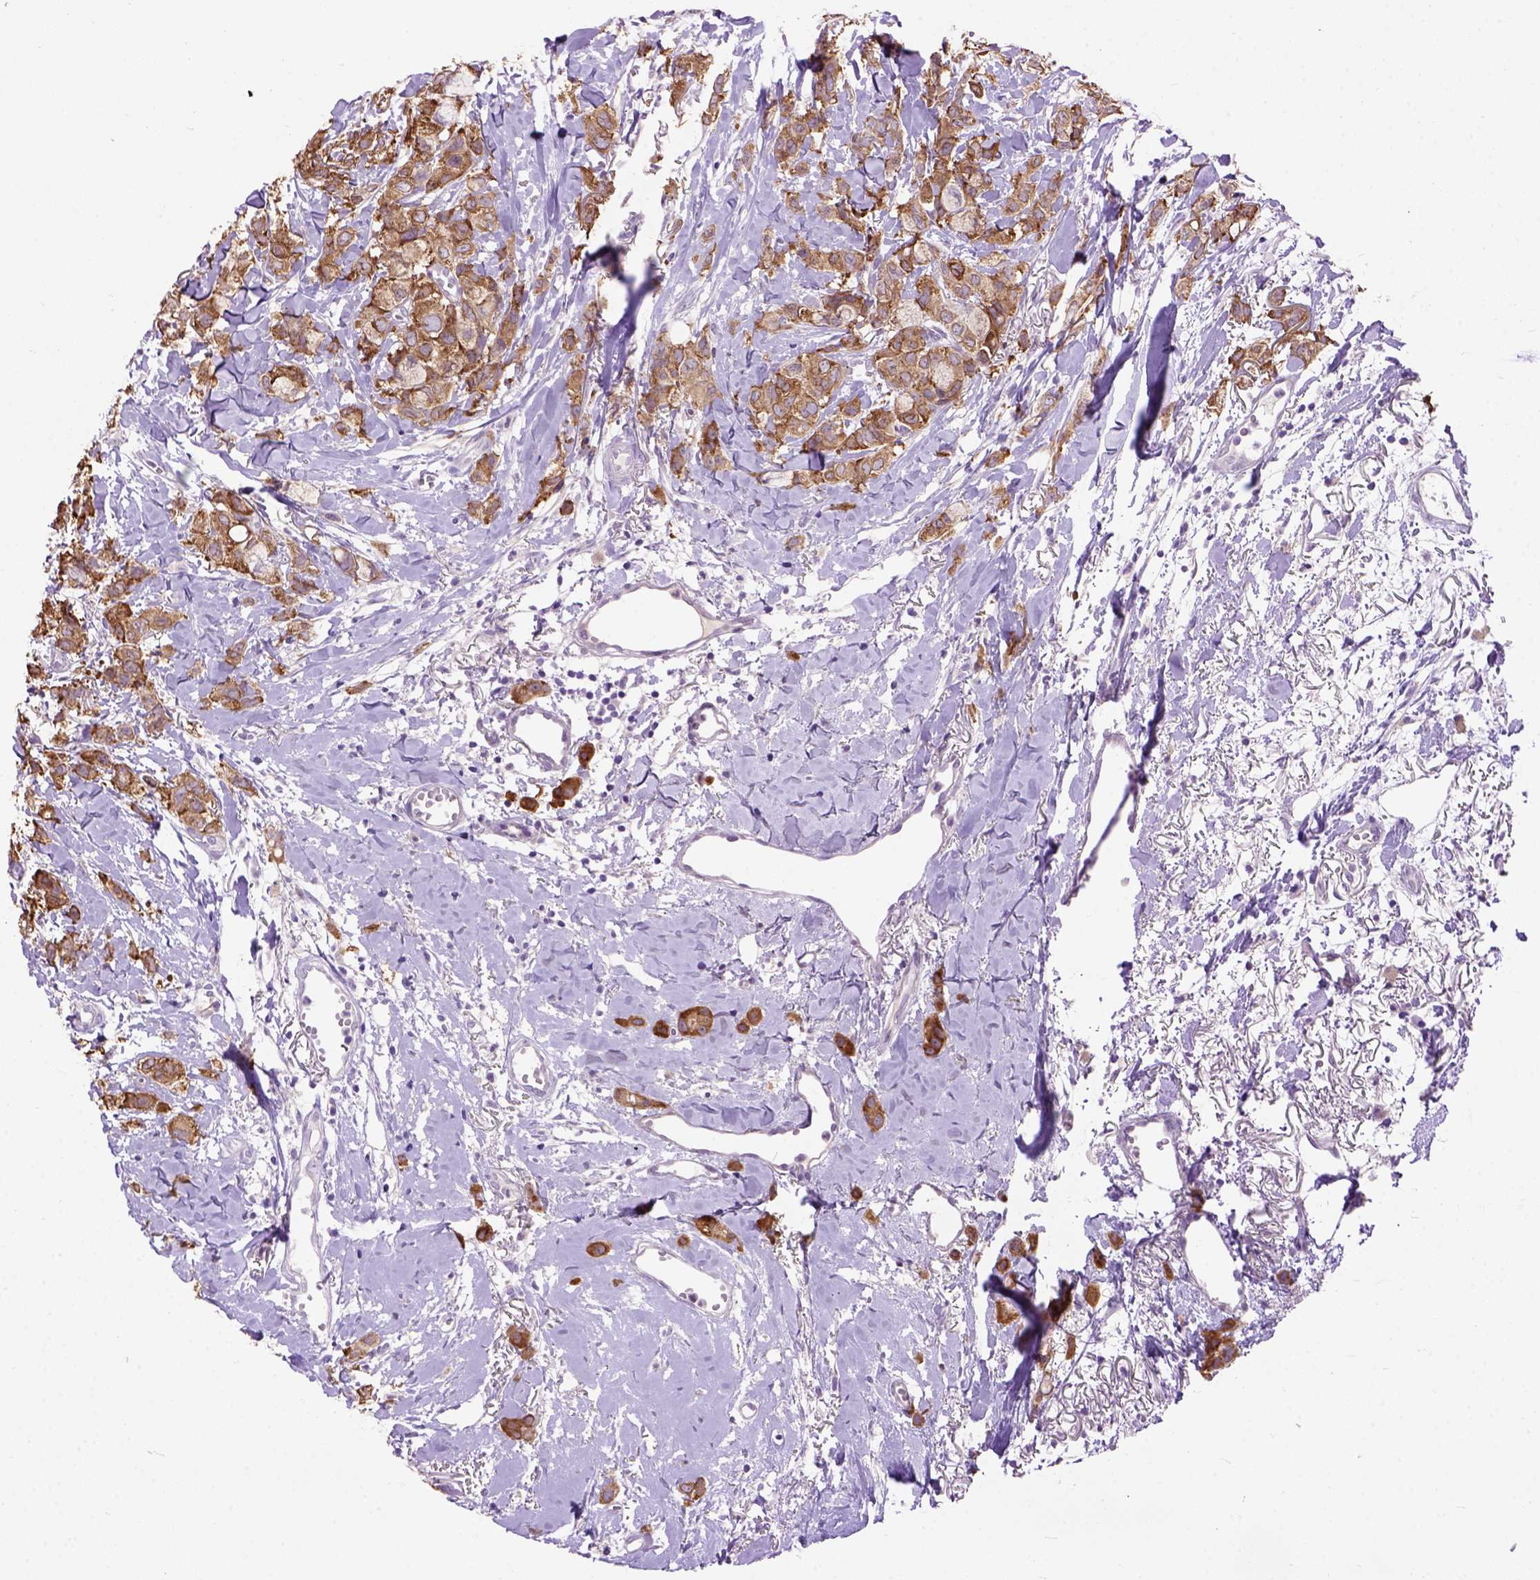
{"staining": {"intensity": "moderate", "quantity": ">75%", "location": "cytoplasmic/membranous"}, "tissue": "breast cancer", "cell_type": "Tumor cells", "image_type": "cancer", "snomed": [{"axis": "morphology", "description": "Duct carcinoma"}, {"axis": "topography", "description": "Breast"}], "caption": "Human breast intraductal carcinoma stained with a protein marker exhibits moderate staining in tumor cells.", "gene": "MAPT", "patient": {"sex": "female", "age": 85}}